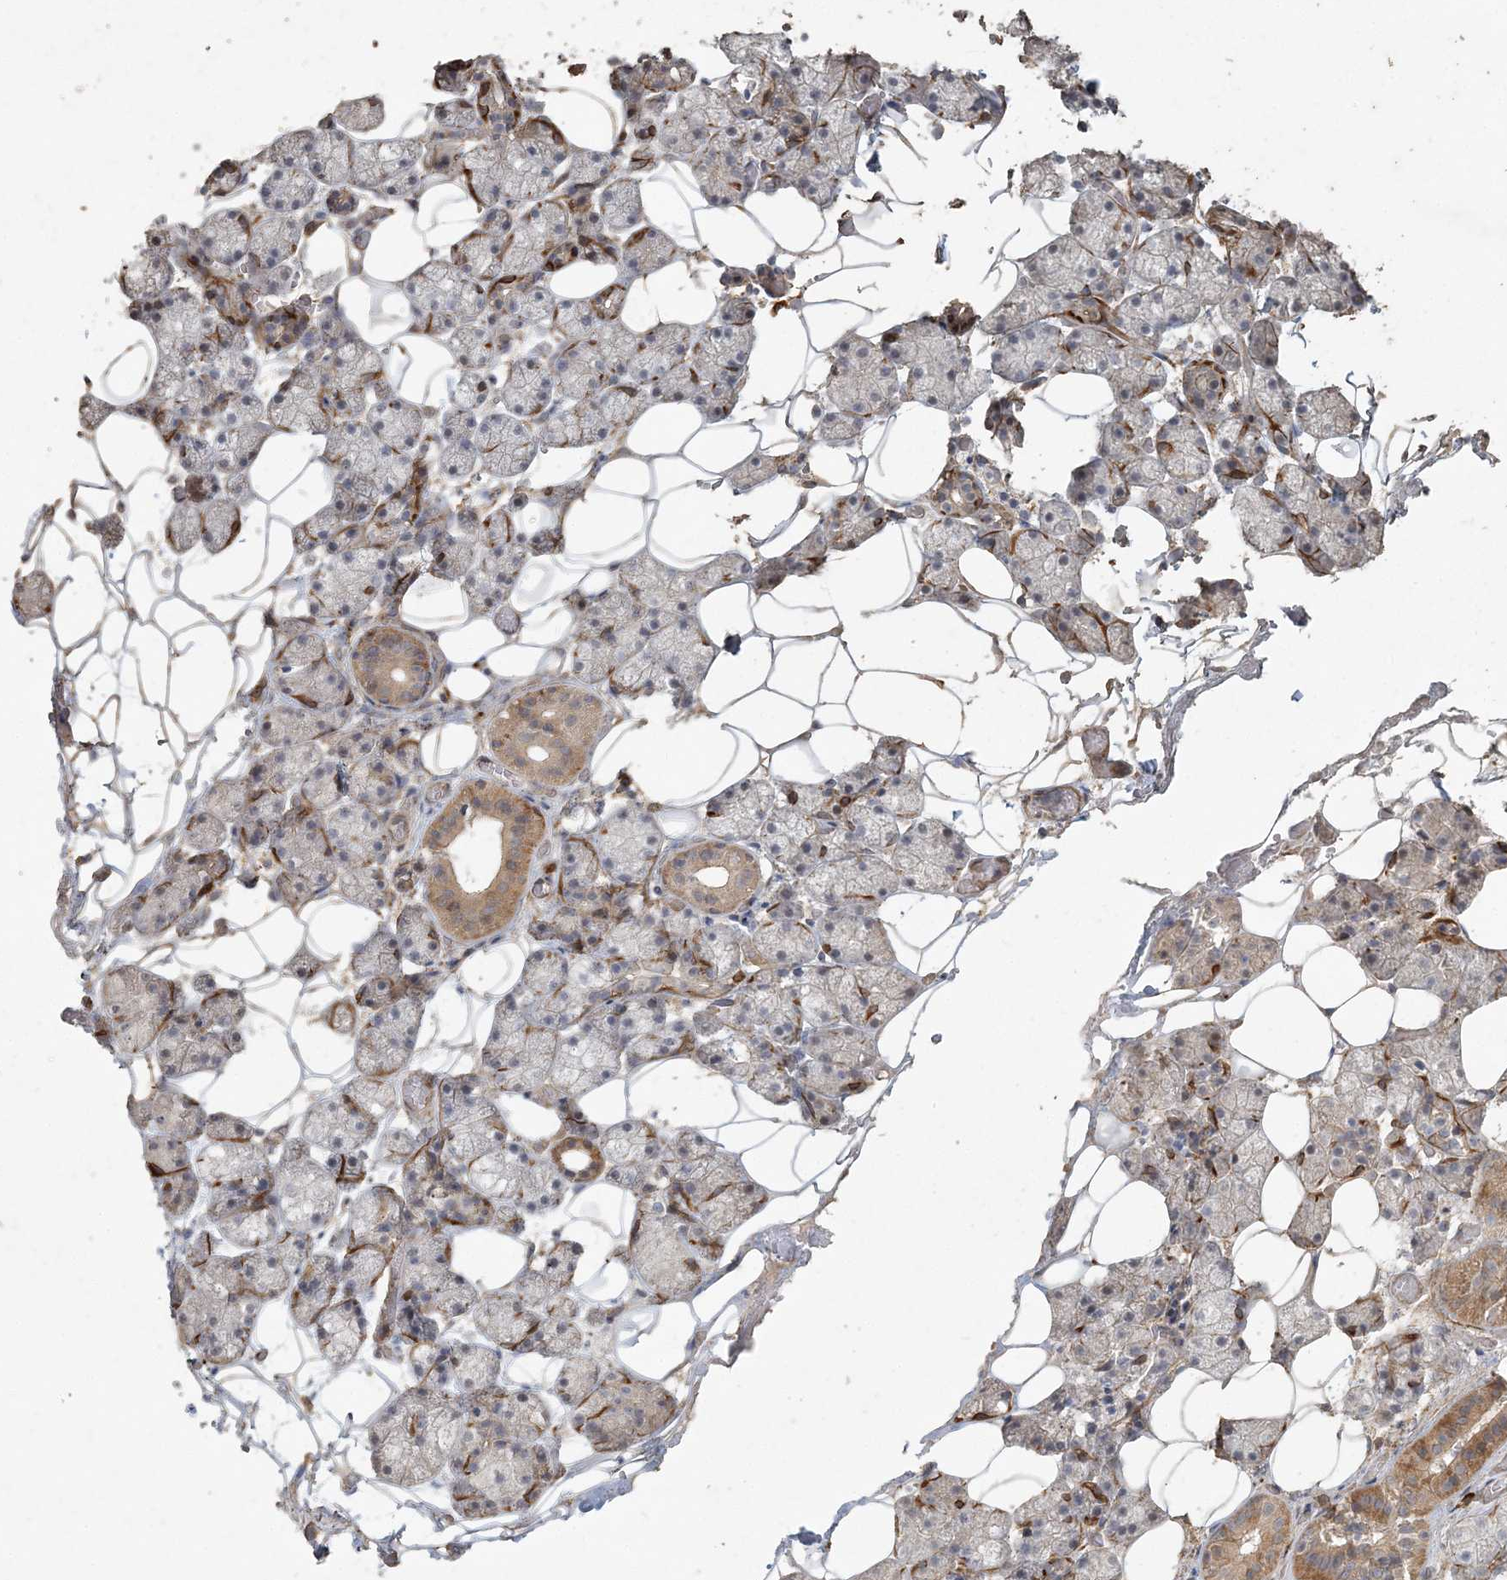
{"staining": {"intensity": "moderate", "quantity": "<25%", "location": "cytoplasmic/membranous"}, "tissue": "salivary gland", "cell_type": "Glandular cells", "image_type": "normal", "snomed": [{"axis": "morphology", "description": "Normal tissue, NOS"}, {"axis": "topography", "description": "Salivary gland"}], "caption": "Moderate cytoplasmic/membranous expression for a protein is appreciated in approximately <25% of glandular cells of unremarkable salivary gland using immunohistochemistry.", "gene": "RNF145", "patient": {"sex": "female", "age": 33}}